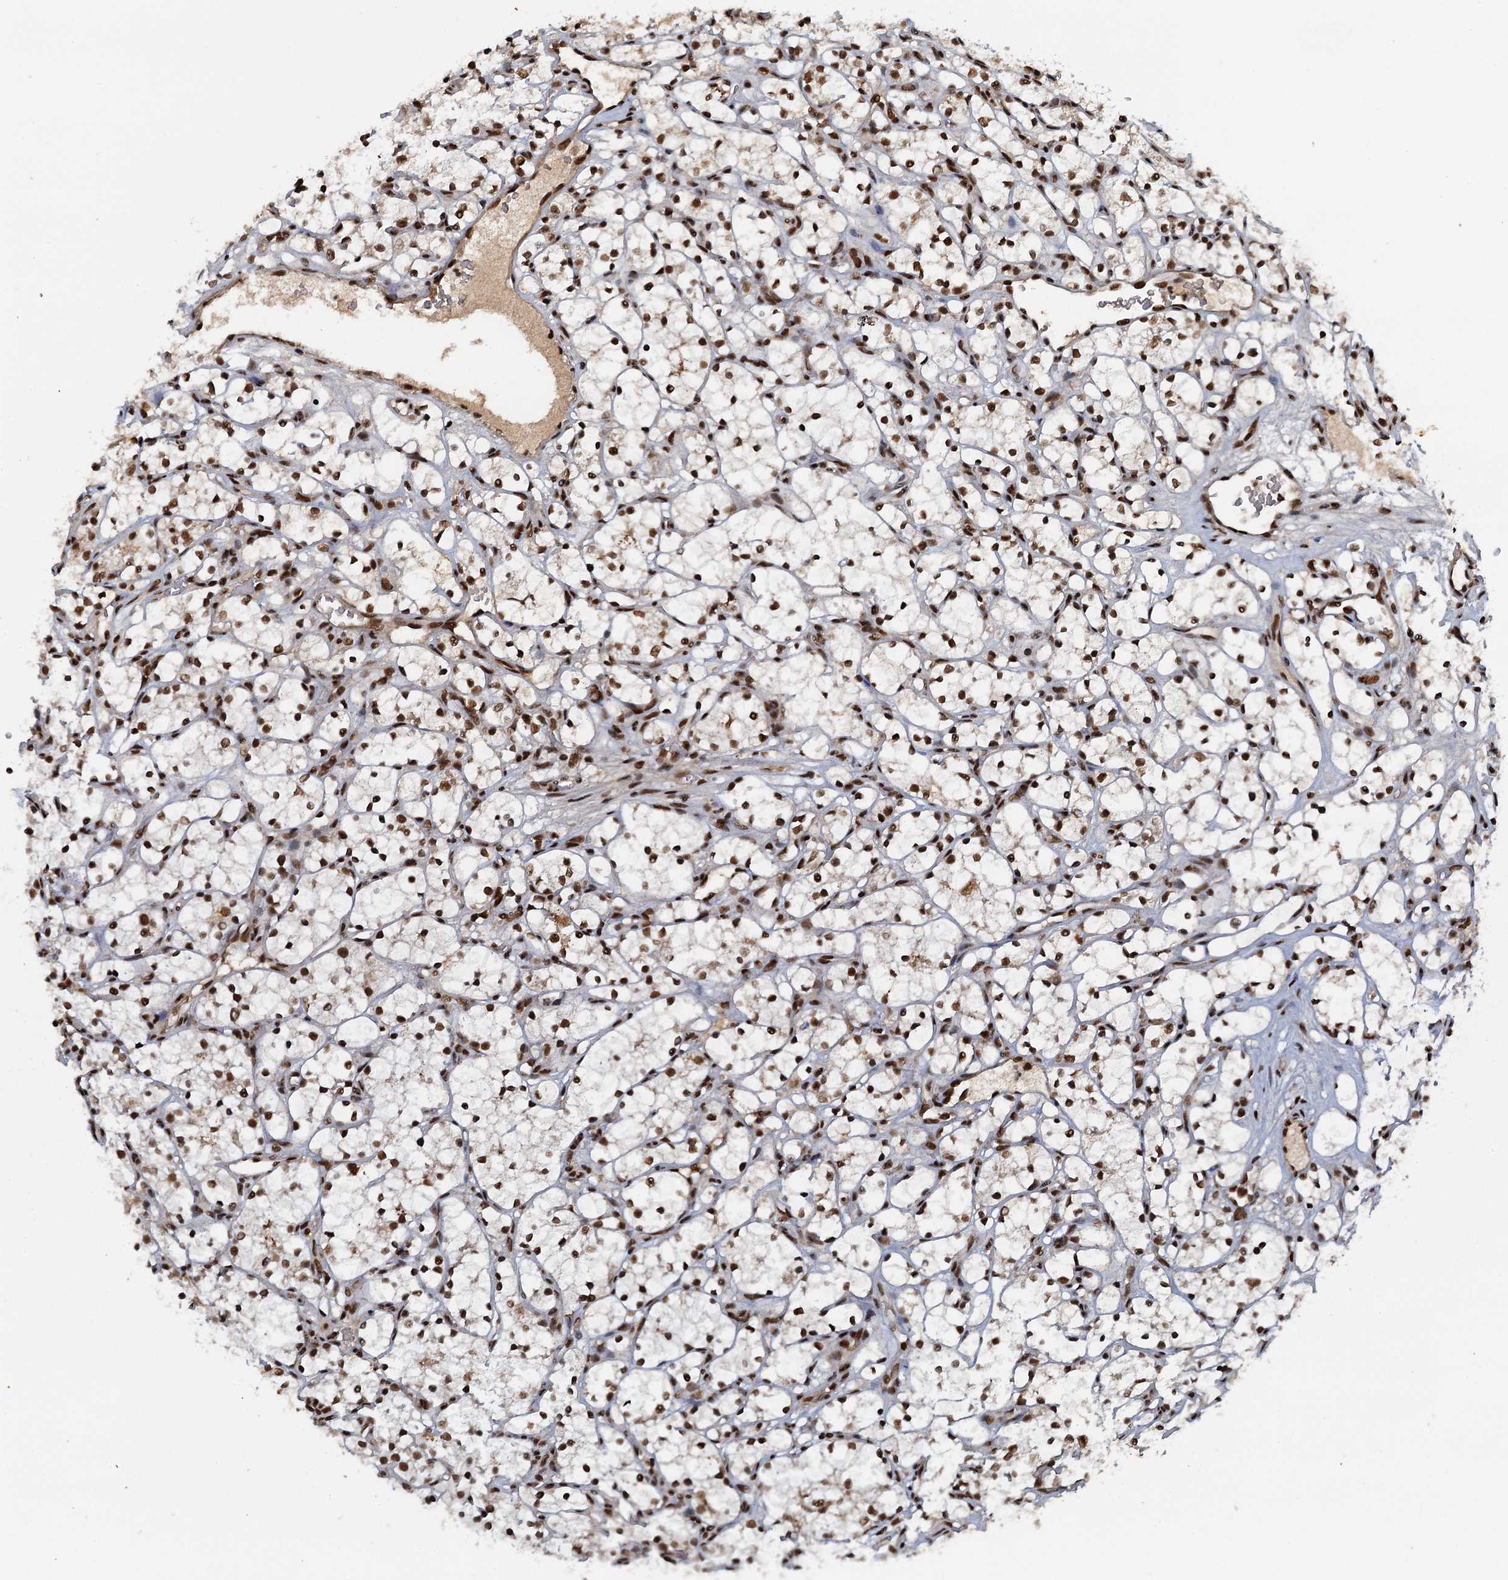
{"staining": {"intensity": "moderate", "quantity": ">75%", "location": "nuclear"}, "tissue": "renal cancer", "cell_type": "Tumor cells", "image_type": "cancer", "snomed": [{"axis": "morphology", "description": "Adenocarcinoma, NOS"}, {"axis": "topography", "description": "Kidney"}], "caption": "Moderate nuclear expression is seen in approximately >75% of tumor cells in renal cancer (adenocarcinoma).", "gene": "ZC3H18", "patient": {"sex": "female", "age": 69}}